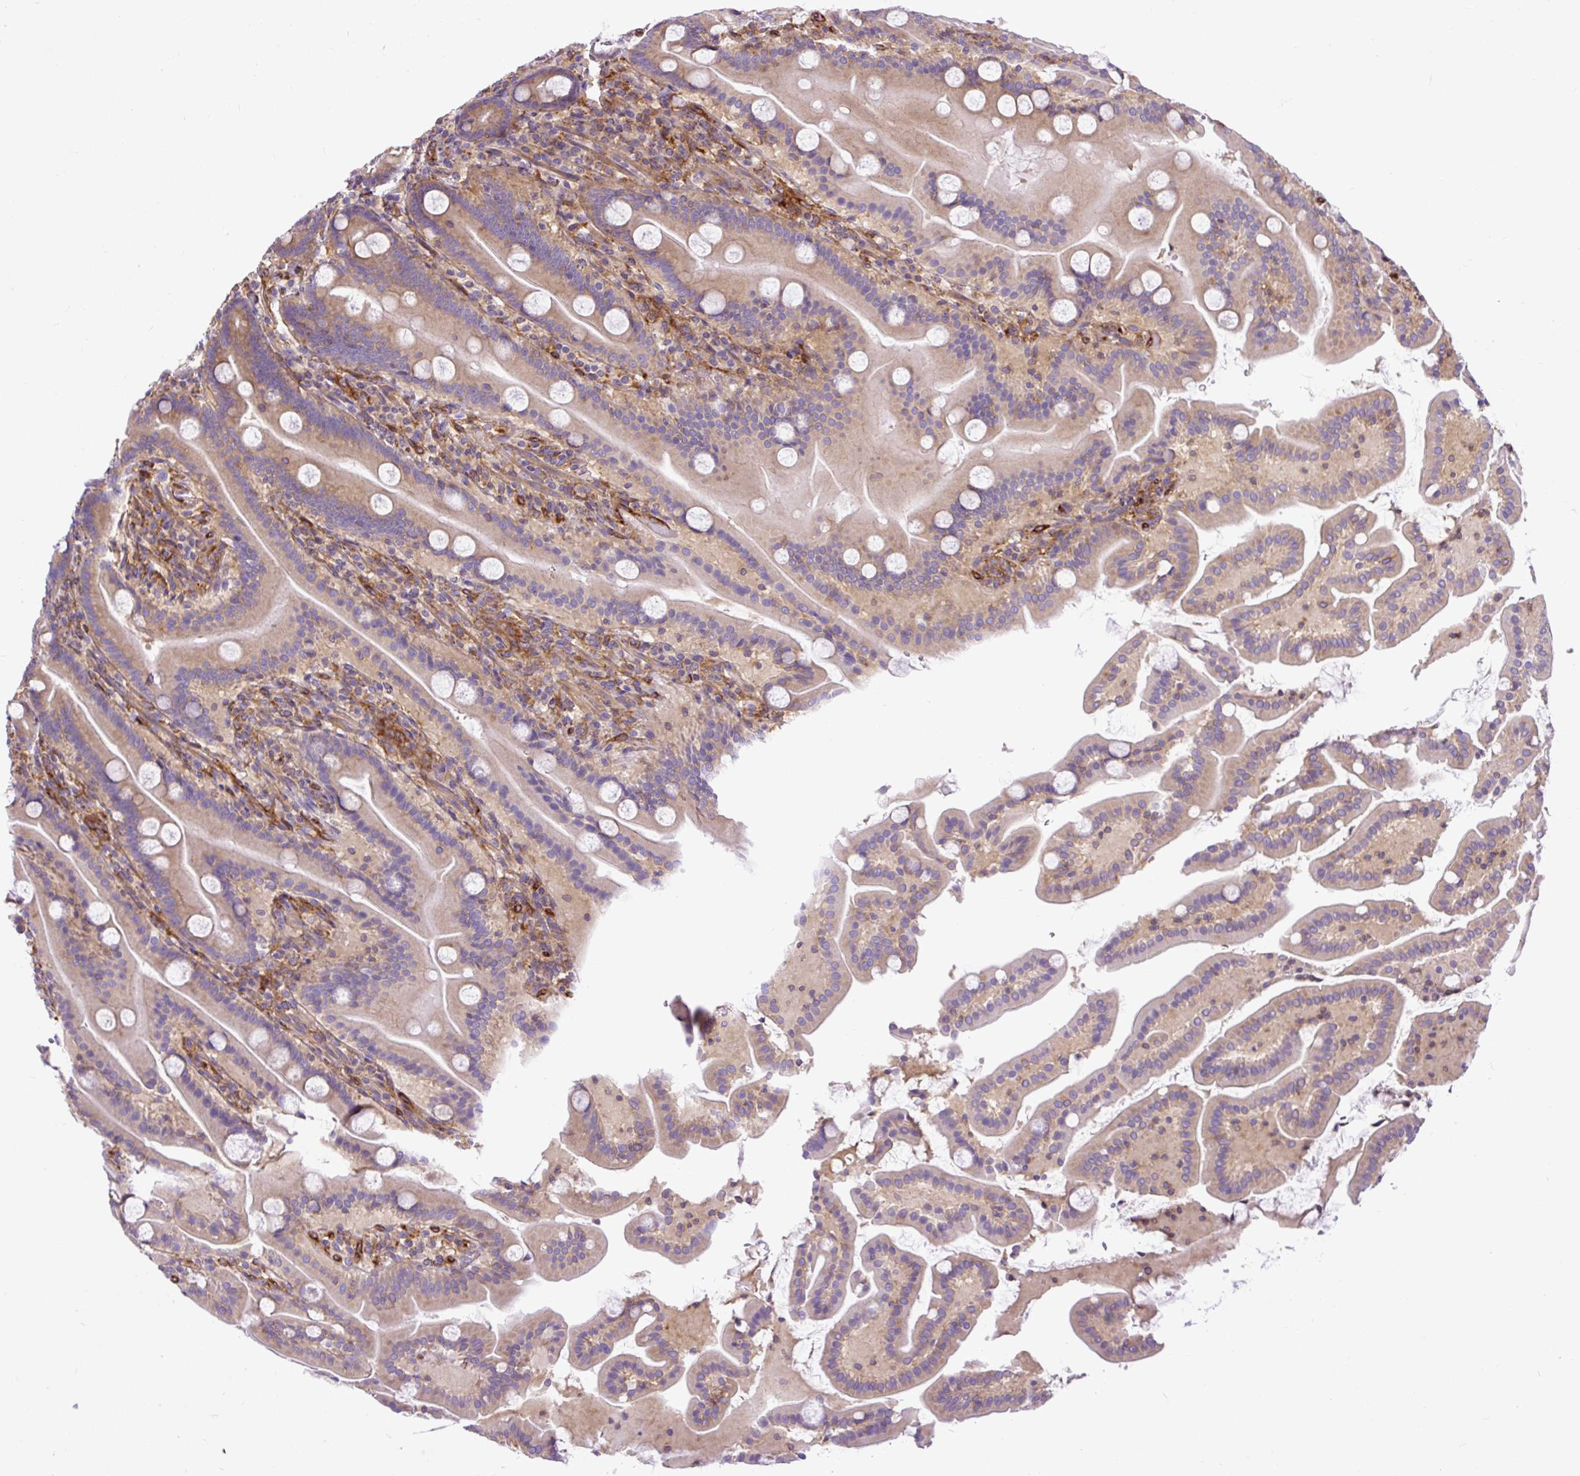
{"staining": {"intensity": "moderate", "quantity": "25%-75%", "location": "cytoplasmic/membranous"}, "tissue": "duodenum", "cell_type": "Glandular cells", "image_type": "normal", "snomed": [{"axis": "morphology", "description": "Normal tissue, NOS"}, {"axis": "topography", "description": "Duodenum"}], "caption": "Human duodenum stained with a brown dye demonstrates moderate cytoplasmic/membranous positive staining in about 25%-75% of glandular cells.", "gene": "MAP1S", "patient": {"sex": "male", "age": 55}}